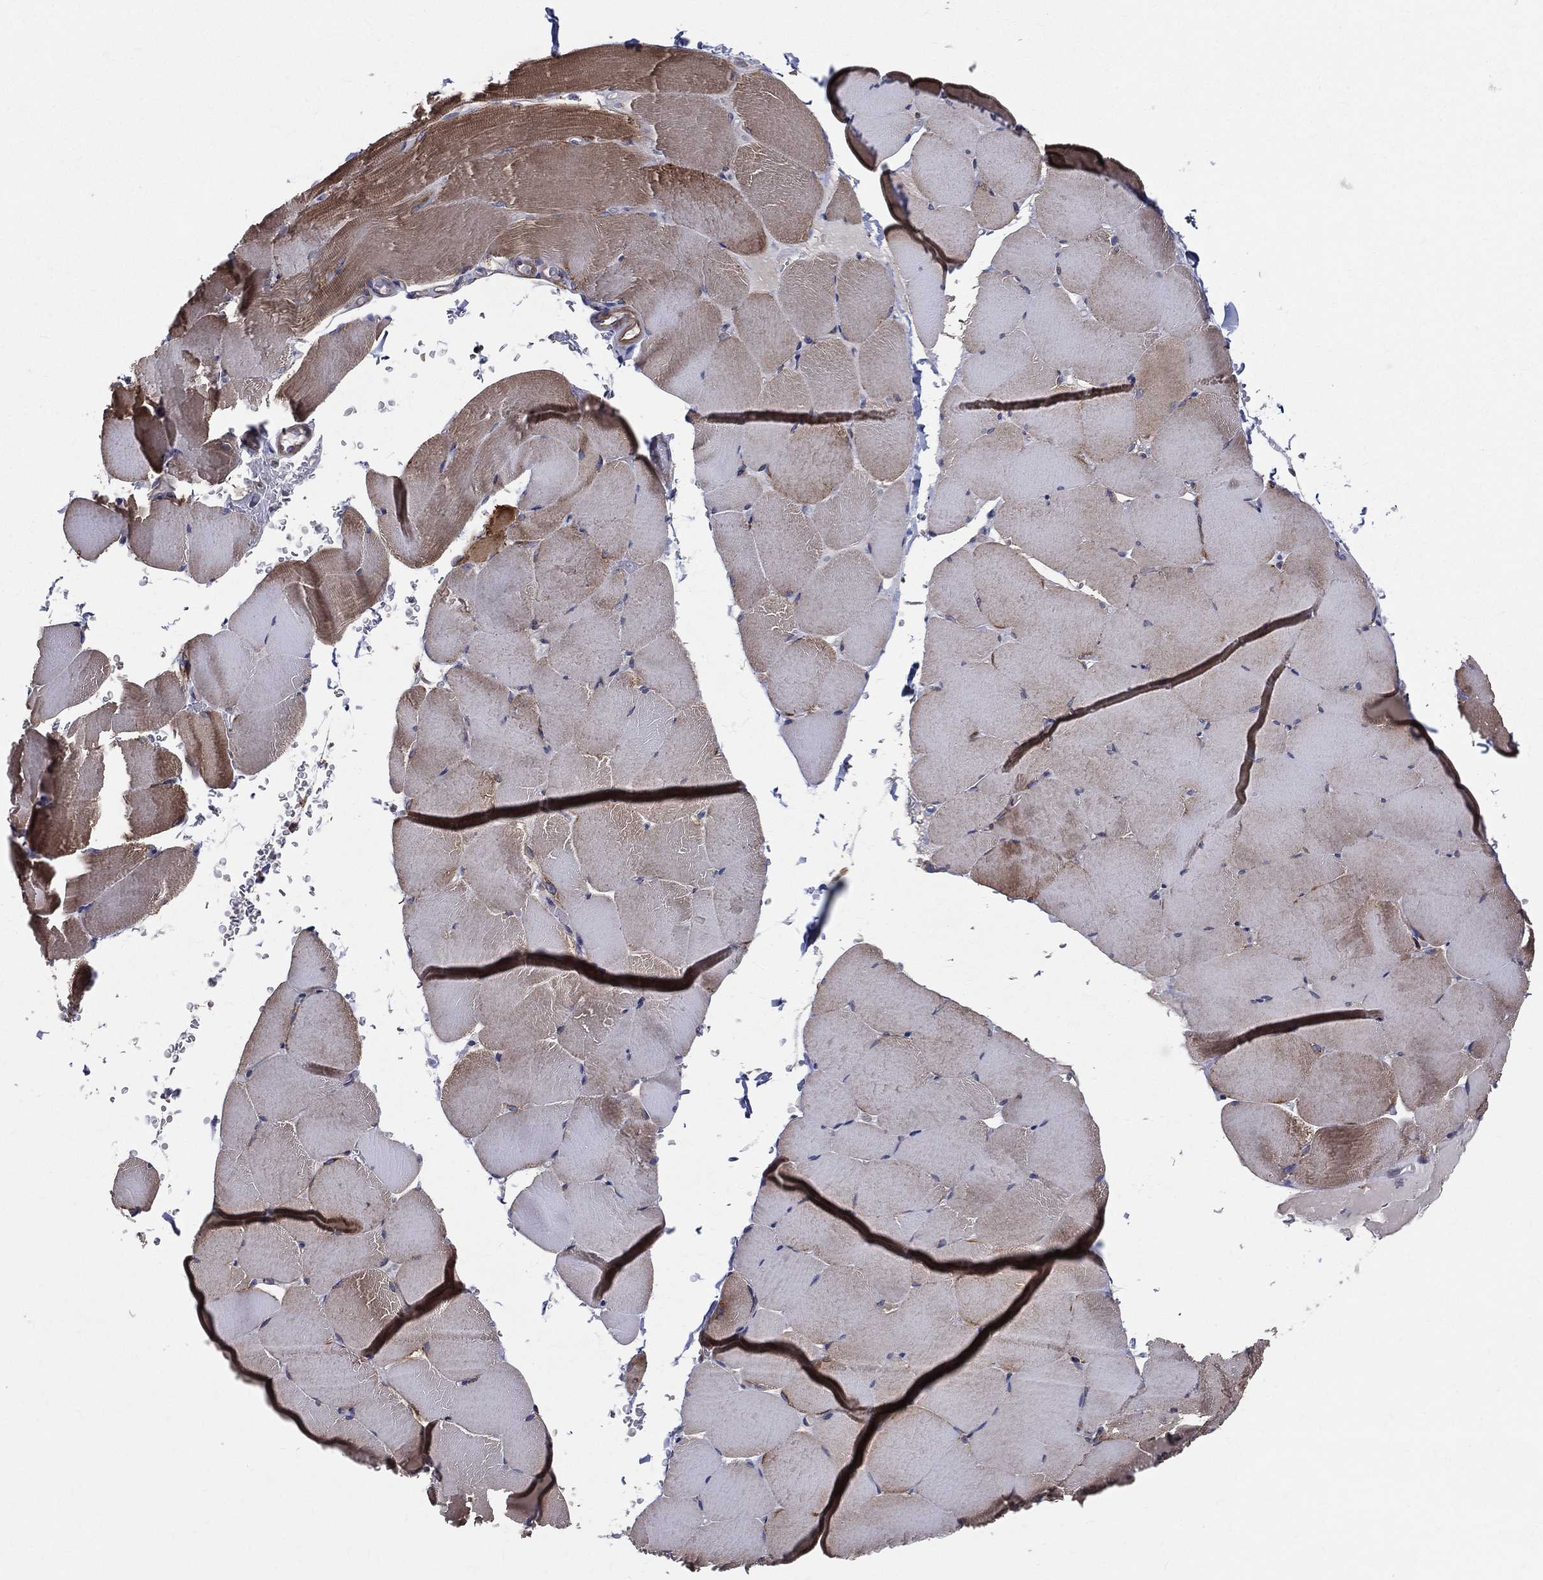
{"staining": {"intensity": "moderate", "quantity": "25%-75%", "location": "cytoplasmic/membranous"}, "tissue": "skeletal muscle", "cell_type": "Myocytes", "image_type": "normal", "snomed": [{"axis": "morphology", "description": "Normal tissue, NOS"}, {"axis": "topography", "description": "Skeletal muscle"}], "caption": "About 25%-75% of myocytes in unremarkable skeletal muscle reveal moderate cytoplasmic/membranous protein staining as visualized by brown immunohistochemical staining.", "gene": "MIX23", "patient": {"sex": "female", "age": 37}}